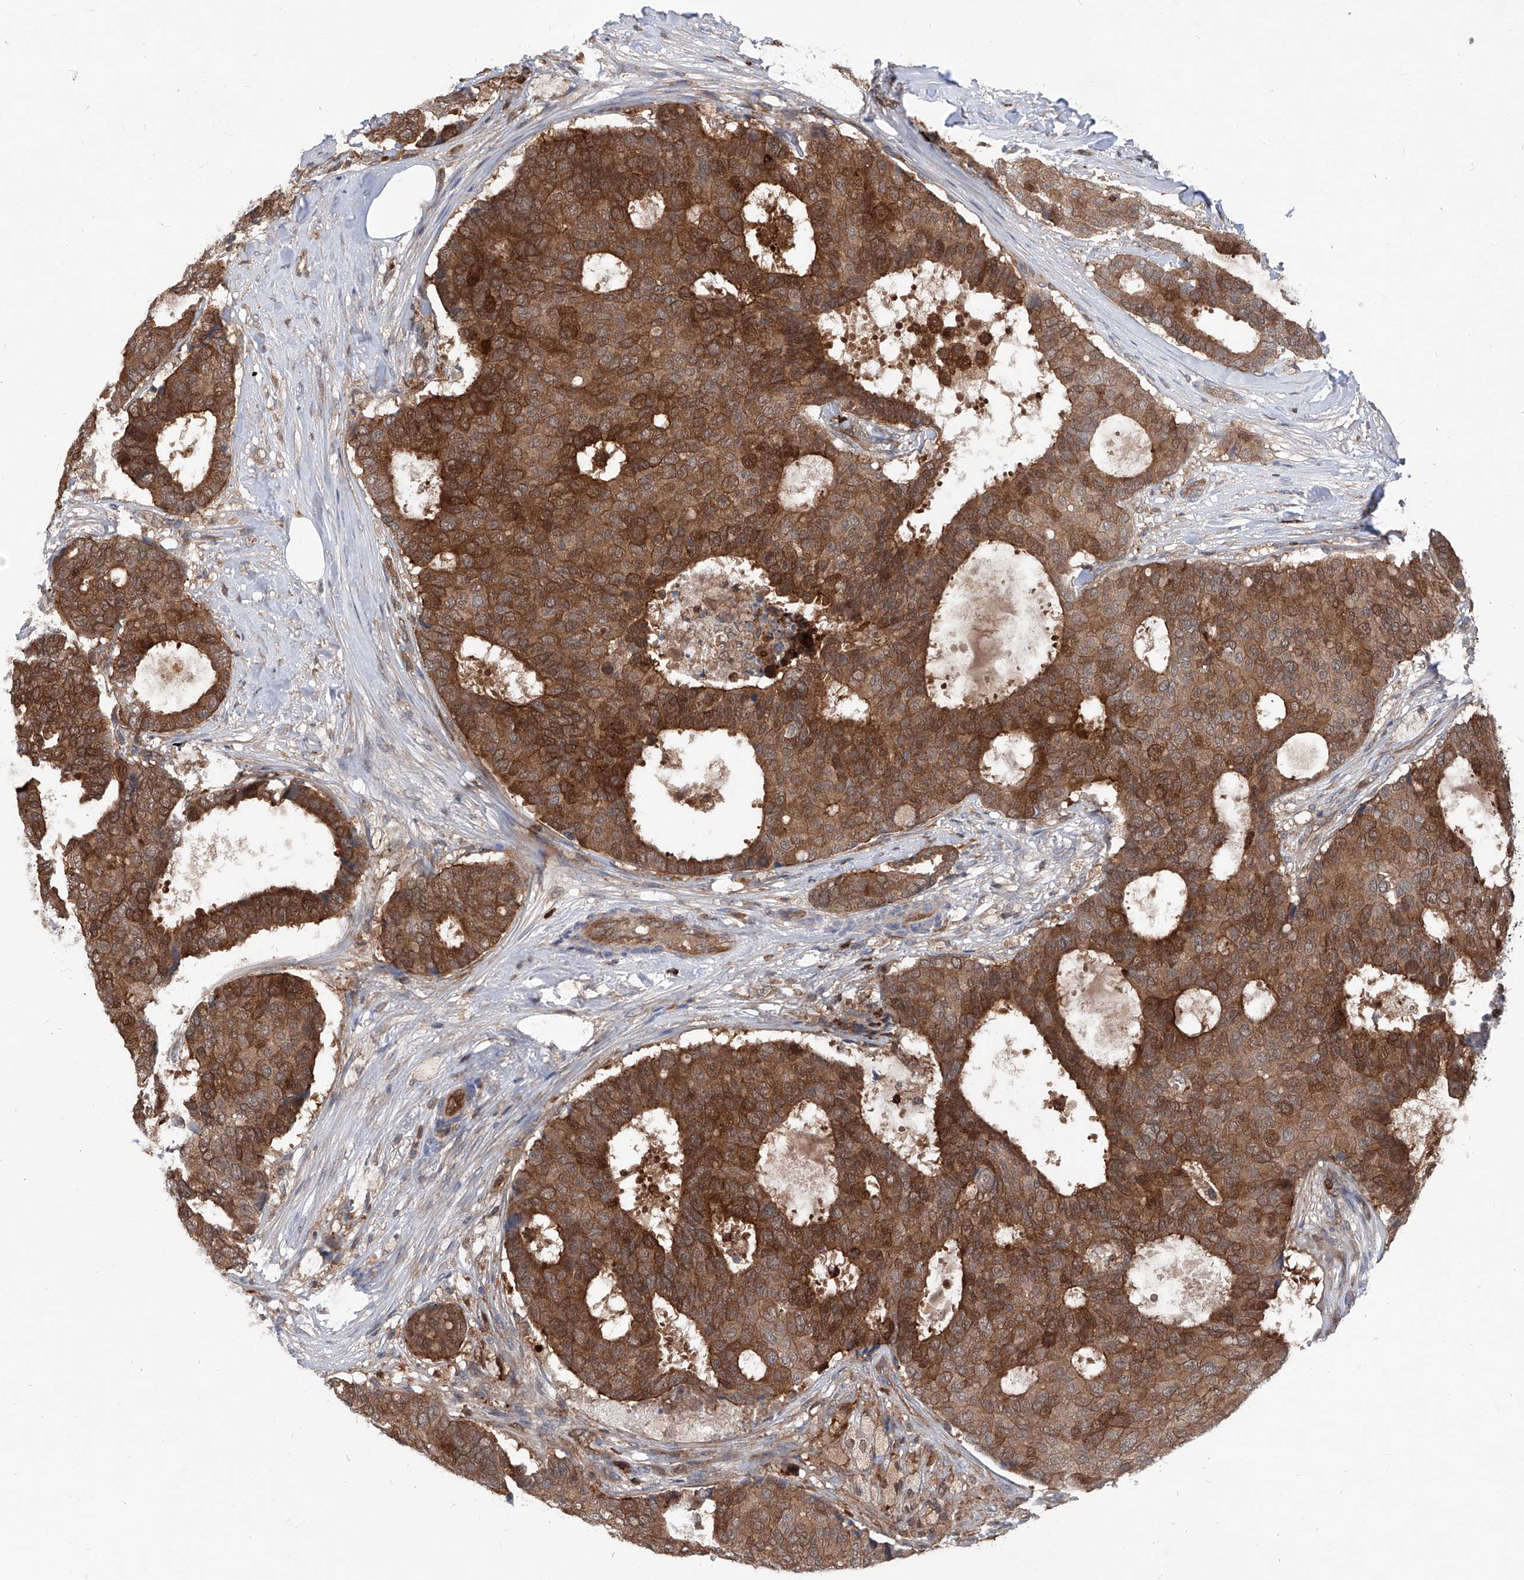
{"staining": {"intensity": "moderate", "quantity": ">75%", "location": "cytoplasmic/membranous"}, "tissue": "breast cancer", "cell_type": "Tumor cells", "image_type": "cancer", "snomed": [{"axis": "morphology", "description": "Duct carcinoma"}, {"axis": "topography", "description": "Breast"}], "caption": "Human breast cancer stained for a protein (brown) demonstrates moderate cytoplasmic/membranous positive staining in approximately >75% of tumor cells.", "gene": "ABRACL", "patient": {"sex": "female", "age": 75}}